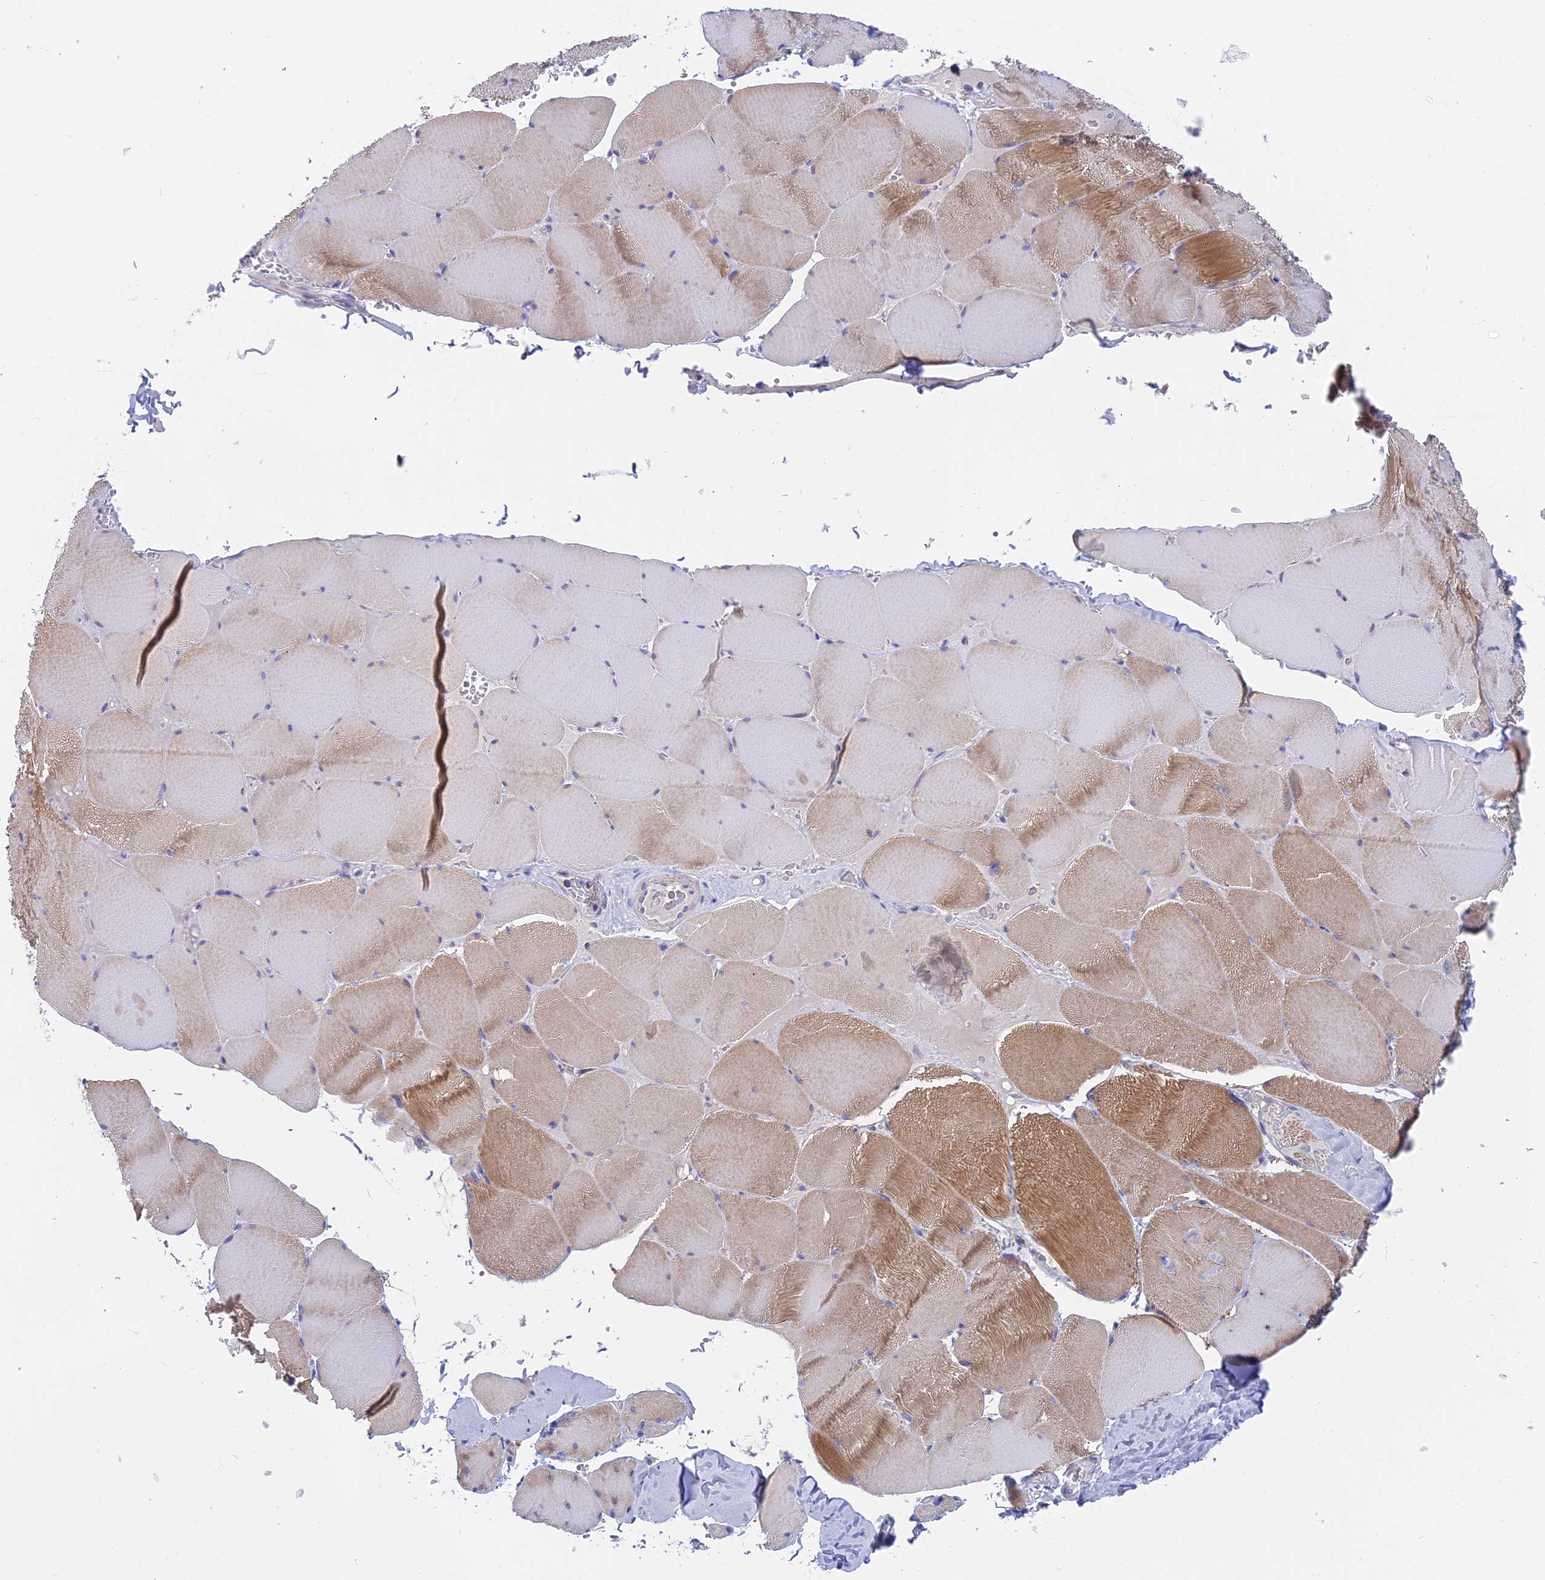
{"staining": {"intensity": "moderate", "quantity": "25%-75%", "location": "cytoplasmic/membranous"}, "tissue": "skeletal muscle", "cell_type": "Myocytes", "image_type": "normal", "snomed": [{"axis": "morphology", "description": "Normal tissue, NOS"}, {"axis": "topography", "description": "Skeletal muscle"}, {"axis": "topography", "description": "Head-Neck"}], "caption": "A high-resolution image shows IHC staining of normal skeletal muscle, which exhibits moderate cytoplasmic/membranous positivity in approximately 25%-75% of myocytes. (brown staining indicates protein expression, while blue staining denotes nuclei).", "gene": "GLB1L", "patient": {"sex": "male", "age": 66}}